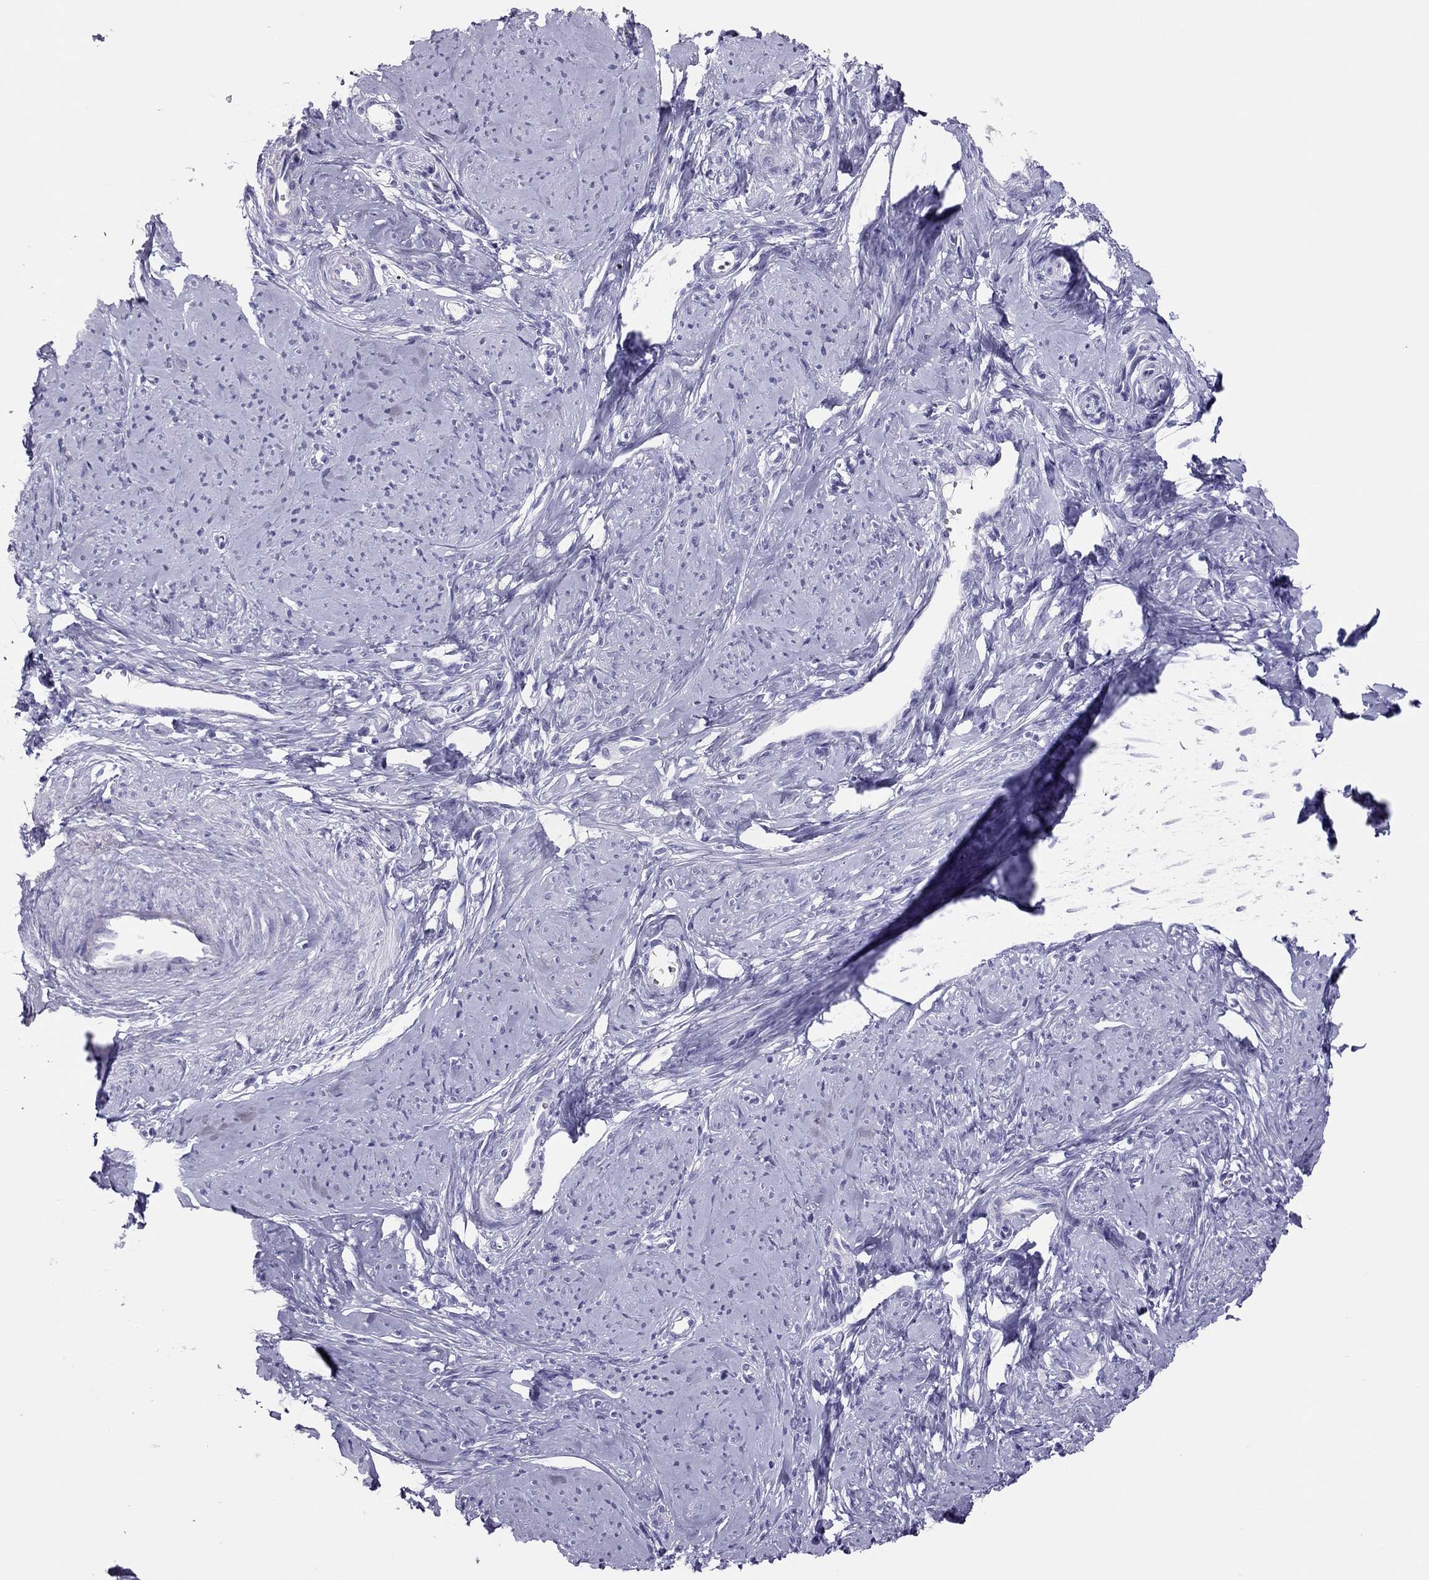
{"staining": {"intensity": "negative", "quantity": "none", "location": "none"}, "tissue": "smooth muscle", "cell_type": "Smooth muscle cells", "image_type": "normal", "snomed": [{"axis": "morphology", "description": "Normal tissue, NOS"}, {"axis": "topography", "description": "Smooth muscle"}], "caption": "This image is of normal smooth muscle stained with immunohistochemistry (IHC) to label a protein in brown with the nuclei are counter-stained blue. There is no staining in smooth muscle cells. The staining was performed using DAB (3,3'-diaminobenzidine) to visualize the protein expression in brown, while the nuclei were stained in blue with hematoxylin (Magnification: 20x).", "gene": "TSHB", "patient": {"sex": "female", "age": 48}}